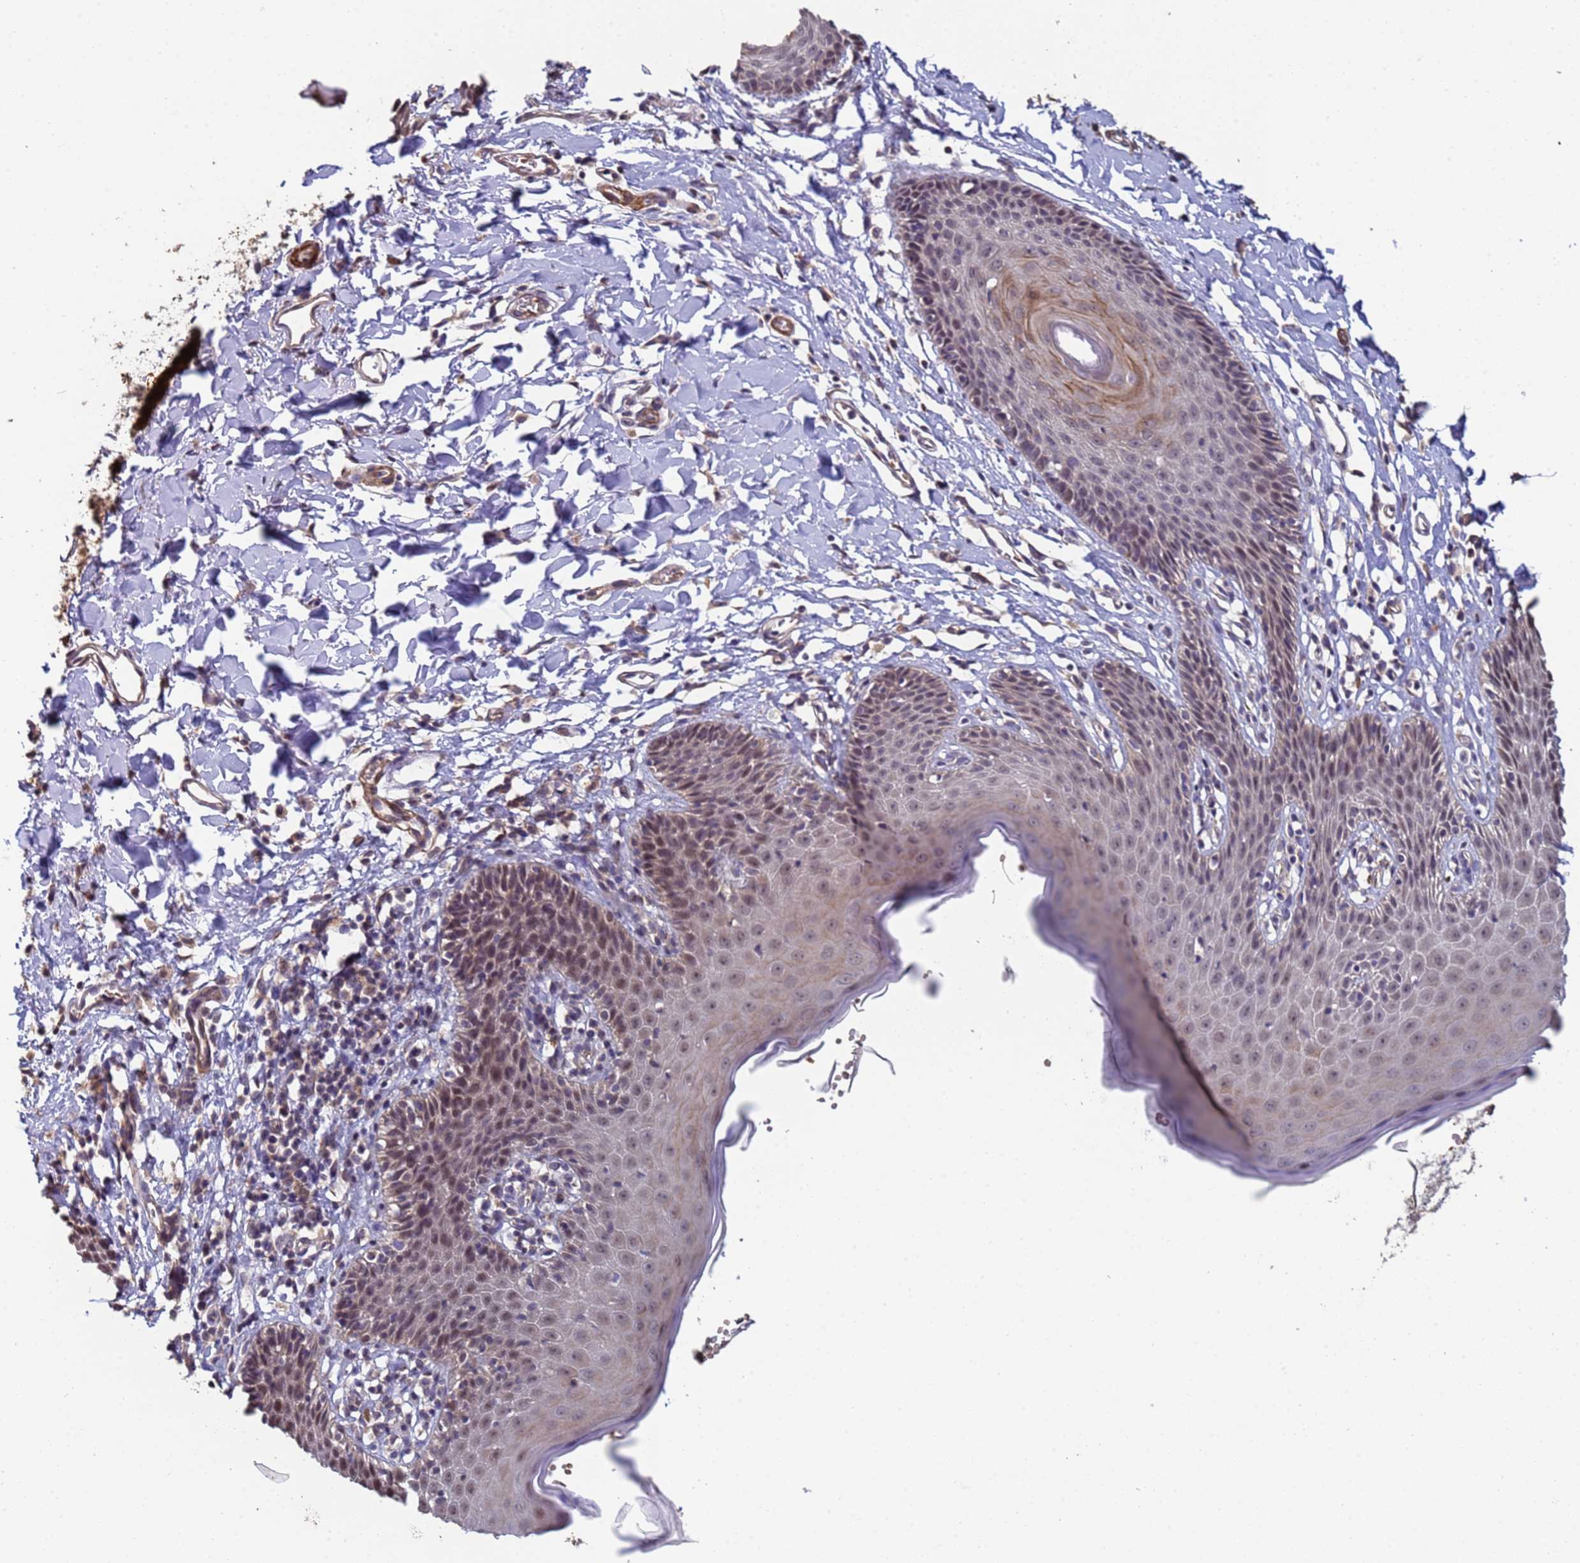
{"staining": {"intensity": "moderate", "quantity": "25%-75%", "location": "nuclear"}, "tissue": "skin", "cell_type": "Epidermal cells", "image_type": "normal", "snomed": [{"axis": "morphology", "description": "Normal tissue, NOS"}, {"axis": "topography", "description": "Vulva"}], "caption": "Immunohistochemical staining of normal human skin demonstrates moderate nuclear protein positivity in approximately 25%-75% of epidermal cells. (DAB (3,3'-diaminobenzidine) = brown stain, brightfield microscopy at high magnification).", "gene": "CLHC1", "patient": {"sex": "female", "age": 68}}